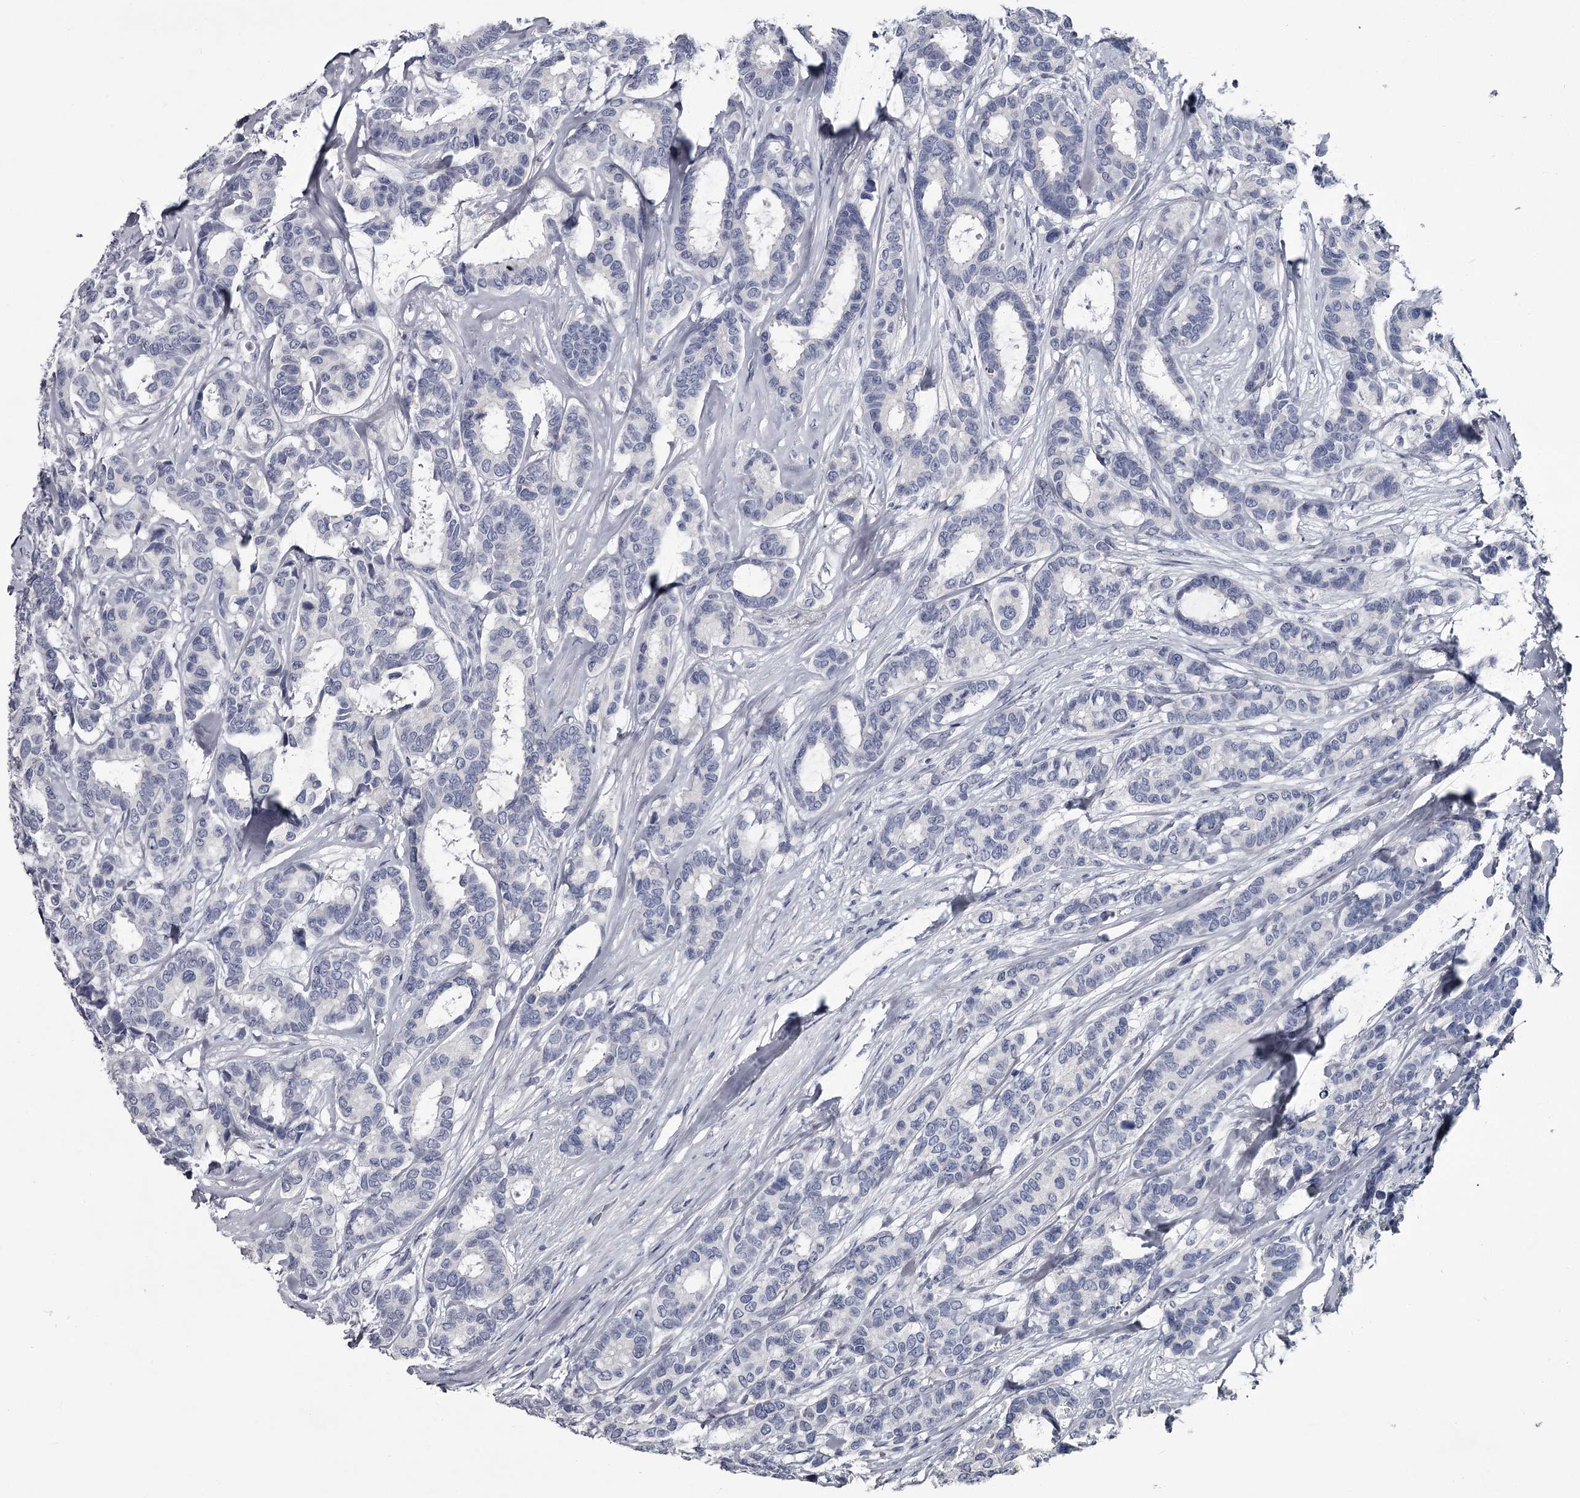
{"staining": {"intensity": "negative", "quantity": "none", "location": "none"}, "tissue": "breast cancer", "cell_type": "Tumor cells", "image_type": "cancer", "snomed": [{"axis": "morphology", "description": "Duct carcinoma"}, {"axis": "topography", "description": "Breast"}], "caption": "This is an IHC micrograph of human infiltrating ductal carcinoma (breast). There is no positivity in tumor cells.", "gene": "DAO", "patient": {"sex": "female", "age": 87}}